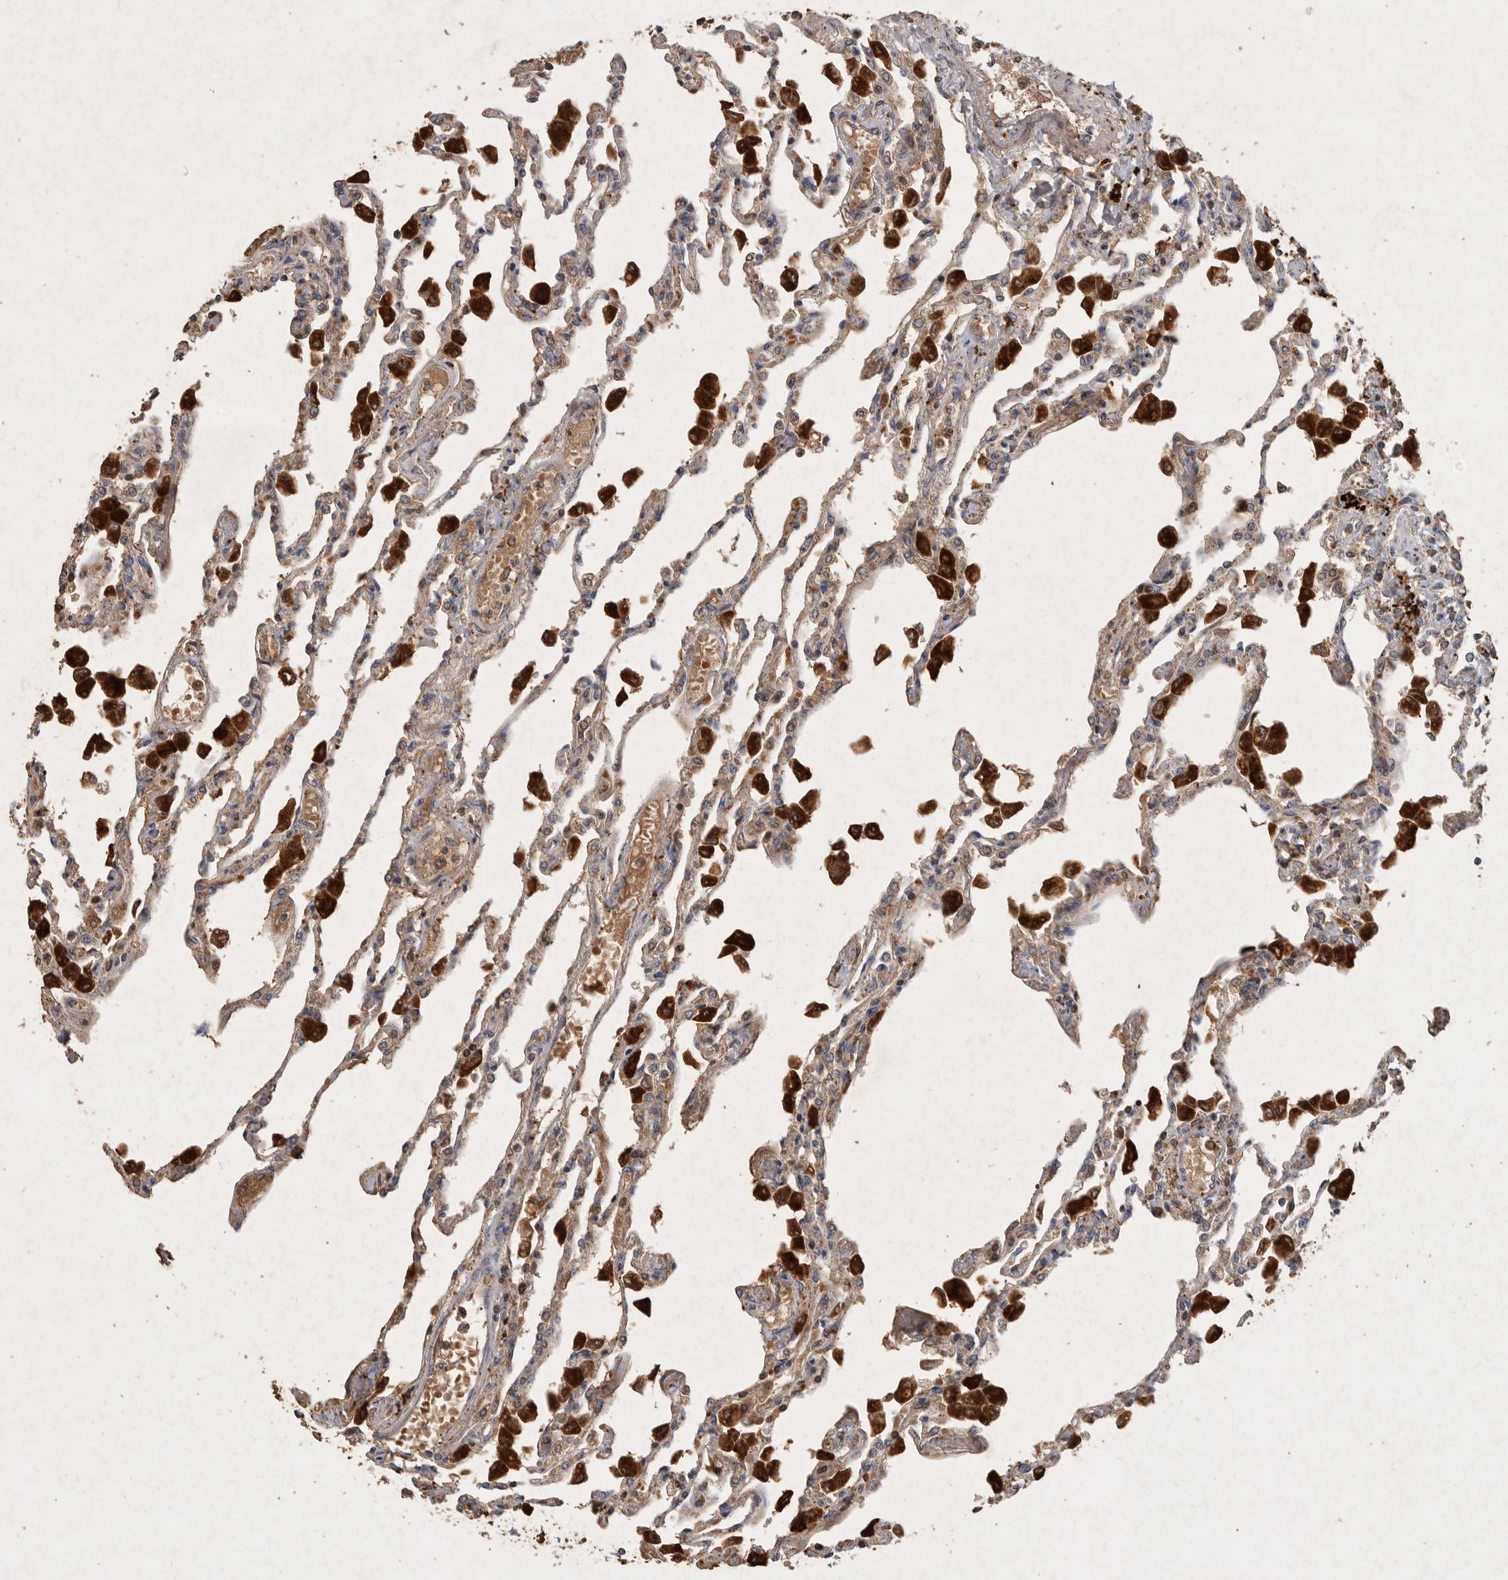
{"staining": {"intensity": "moderate", "quantity": "25%-75%", "location": "cytoplasmic/membranous"}, "tissue": "lung", "cell_type": "Alveolar cells", "image_type": "normal", "snomed": [{"axis": "morphology", "description": "Normal tissue, NOS"}, {"axis": "topography", "description": "Bronchus"}, {"axis": "topography", "description": "Lung"}], "caption": "A brown stain highlights moderate cytoplasmic/membranous staining of a protein in alveolar cells of unremarkable lung. (IHC, brightfield microscopy, high magnification).", "gene": "MRPL41", "patient": {"sex": "female", "age": 49}}